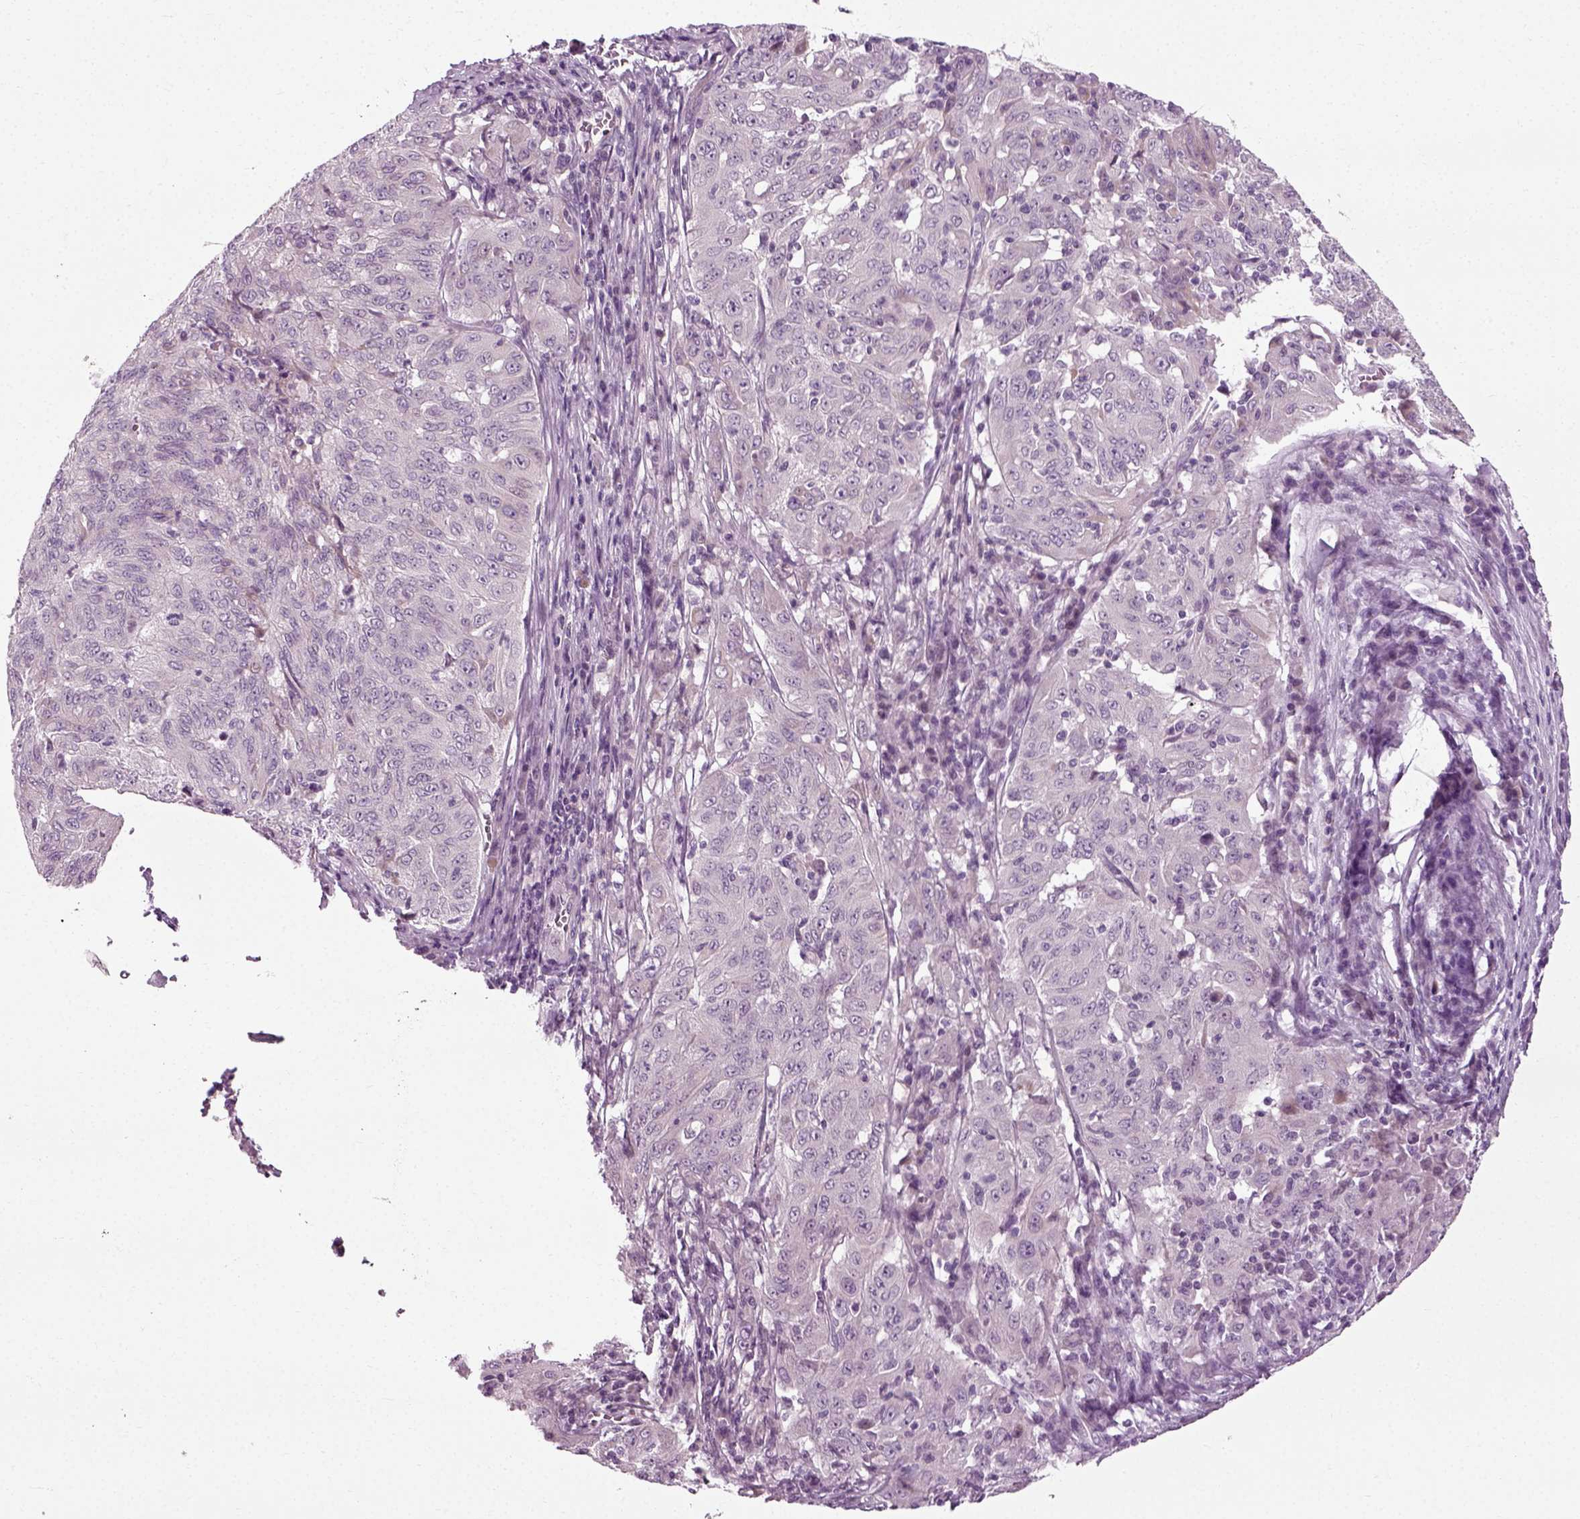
{"staining": {"intensity": "negative", "quantity": "none", "location": "none"}, "tissue": "pancreatic cancer", "cell_type": "Tumor cells", "image_type": "cancer", "snomed": [{"axis": "morphology", "description": "Adenocarcinoma, NOS"}, {"axis": "topography", "description": "Pancreas"}], "caption": "Tumor cells show no significant protein positivity in adenocarcinoma (pancreatic). (DAB (3,3'-diaminobenzidine) immunohistochemistry visualized using brightfield microscopy, high magnification).", "gene": "SCG5", "patient": {"sex": "male", "age": 63}}